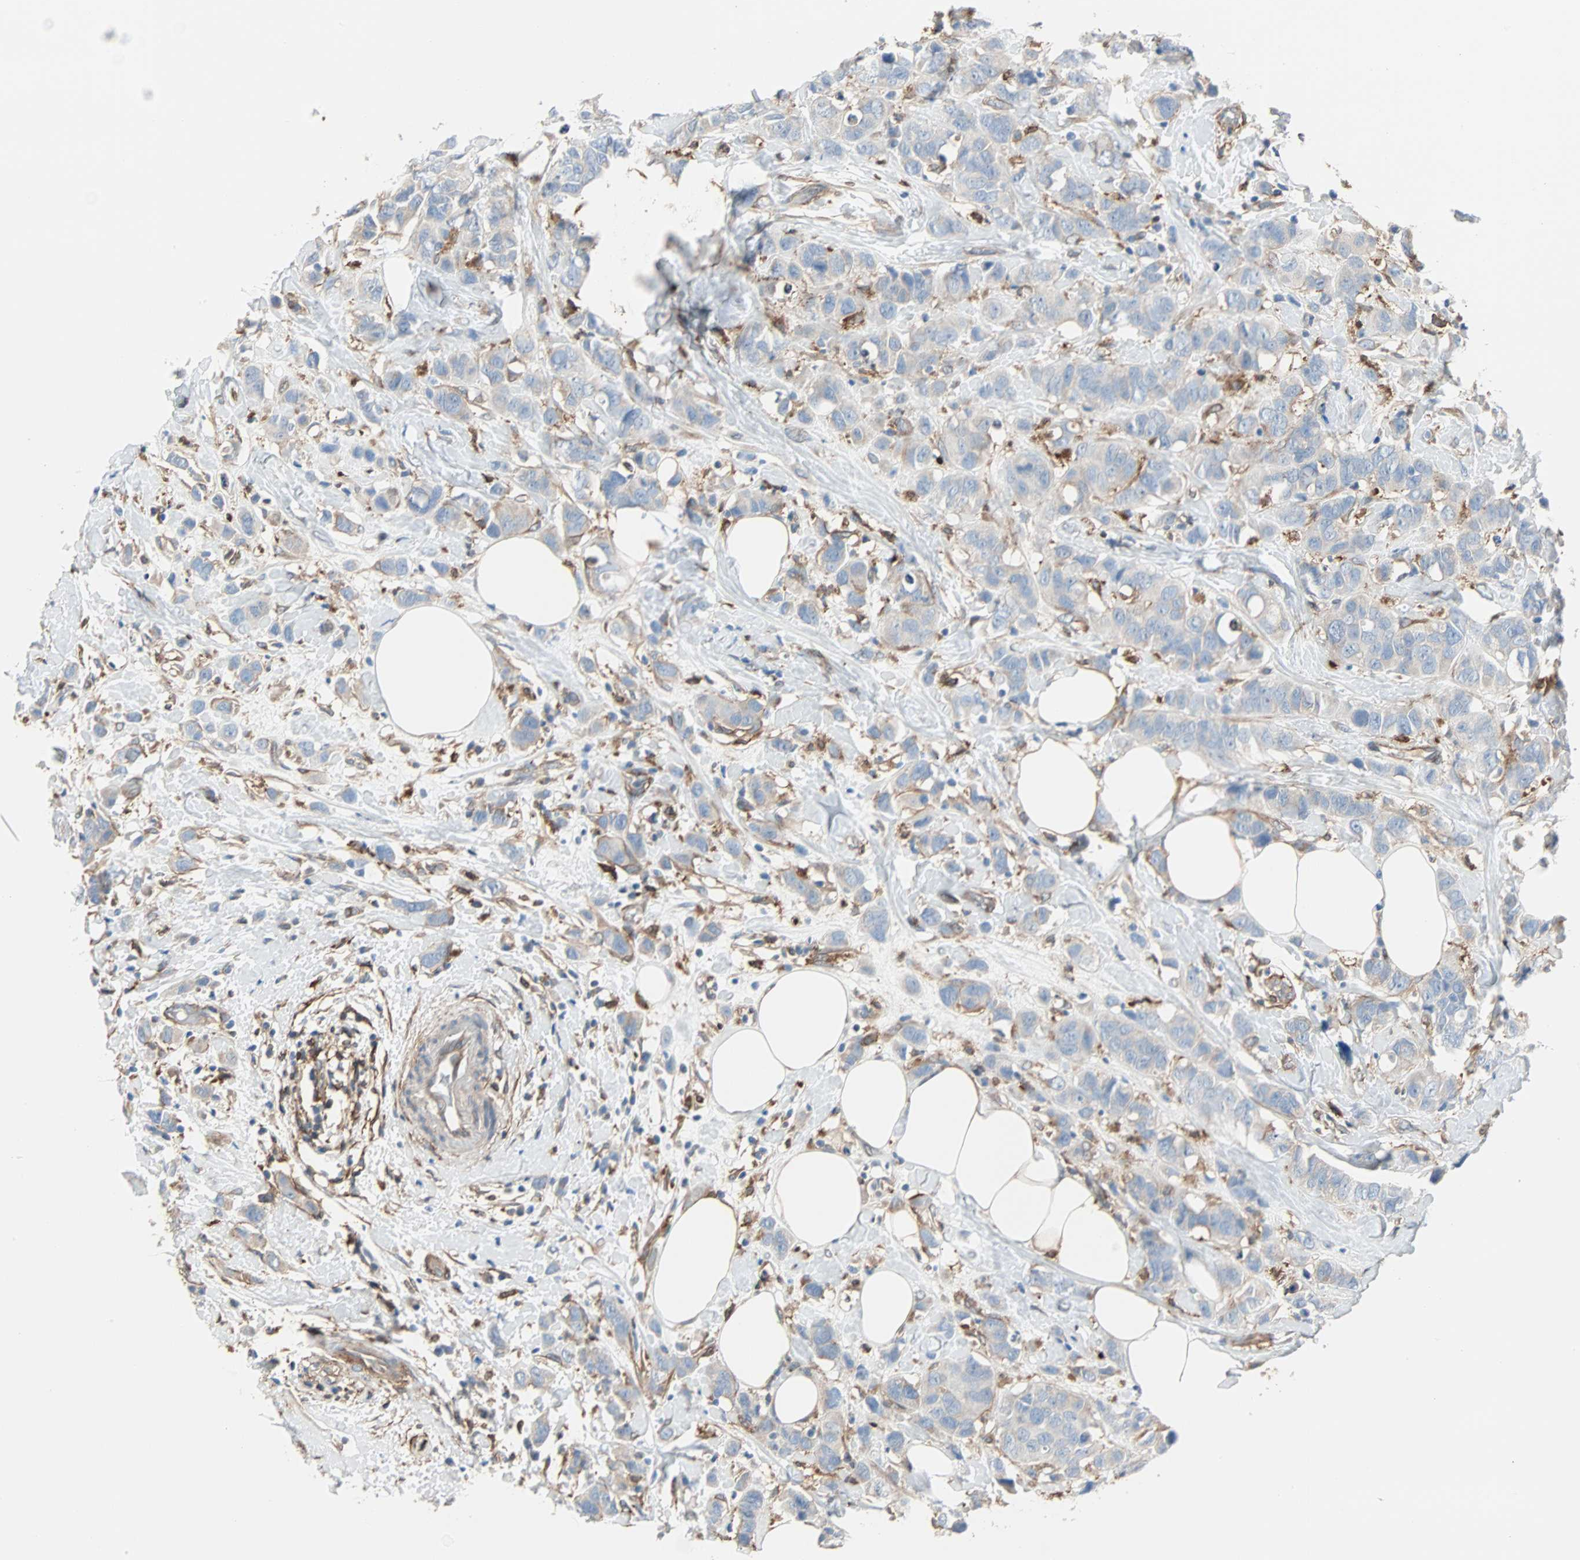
{"staining": {"intensity": "weak", "quantity": ">75%", "location": "cytoplasmic/membranous"}, "tissue": "breast cancer", "cell_type": "Tumor cells", "image_type": "cancer", "snomed": [{"axis": "morphology", "description": "Normal tissue, NOS"}, {"axis": "morphology", "description": "Duct carcinoma"}, {"axis": "topography", "description": "Breast"}], "caption": "Immunohistochemistry histopathology image of human breast cancer (invasive ductal carcinoma) stained for a protein (brown), which reveals low levels of weak cytoplasmic/membranous positivity in about >75% of tumor cells.", "gene": "EPB41L2", "patient": {"sex": "female", "age": 50}}